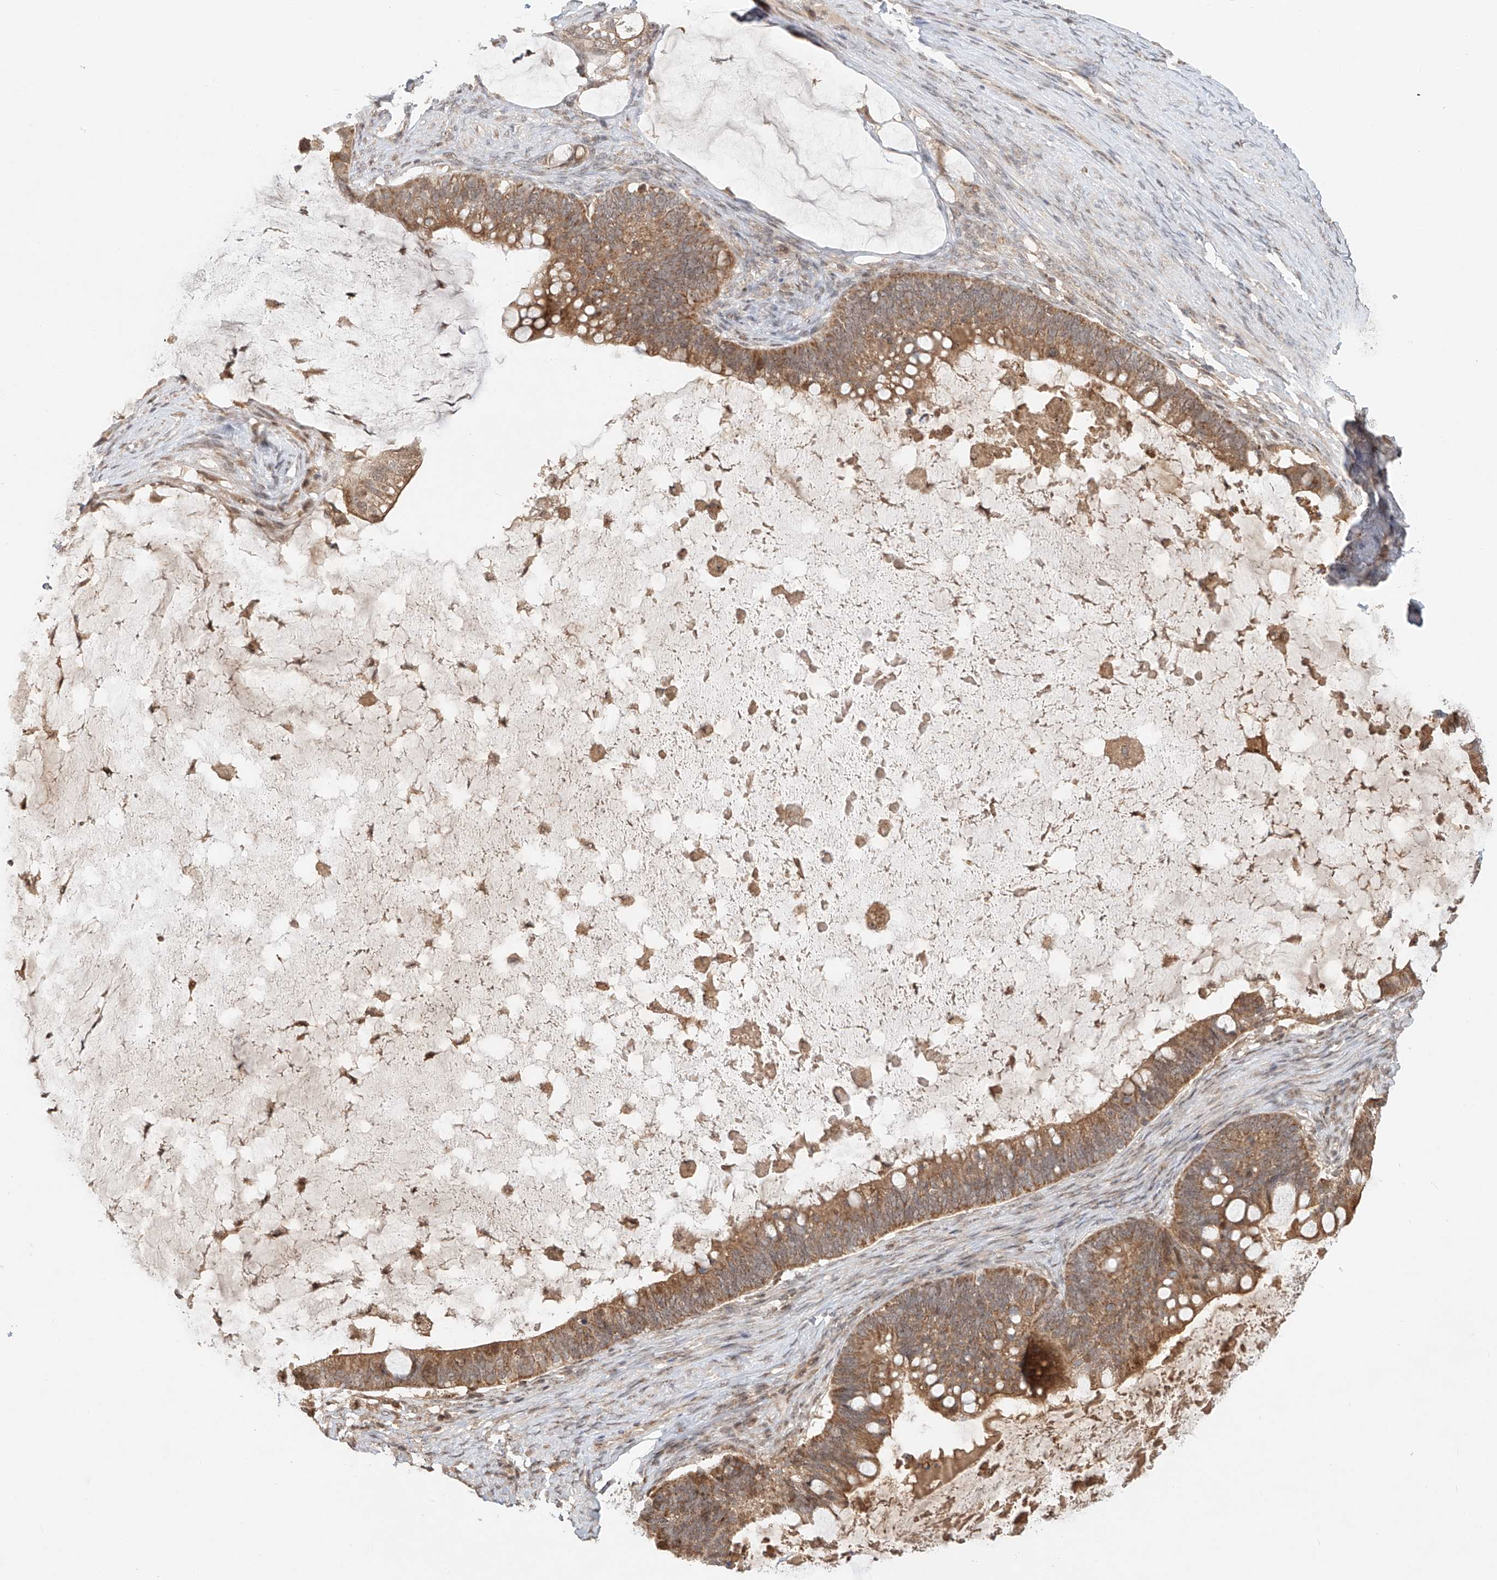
{"staining": {"intensity": "moderate", "quantity": ">75%", "location": "cytoplasmic/membranous"}, "tissue": "ovarian cancer", "cell_type": "Tumor cells", "image_type": "cancer", "snomed": [{"axis": "morphology", "description": "Cystadenocarcinoma, mucinous, NOS"}, {"axis": "topography", "description": "Ovary"}], "caption": "DAB immunohistochemical staining of human ovarian mucinous cystadenocarcinoma displays moderate cytoplasmic/membranous protein staining in approximately >75% of tumor cells.", "gene": "SYTL3", "patient": {"sex": "female", "age": 61}}